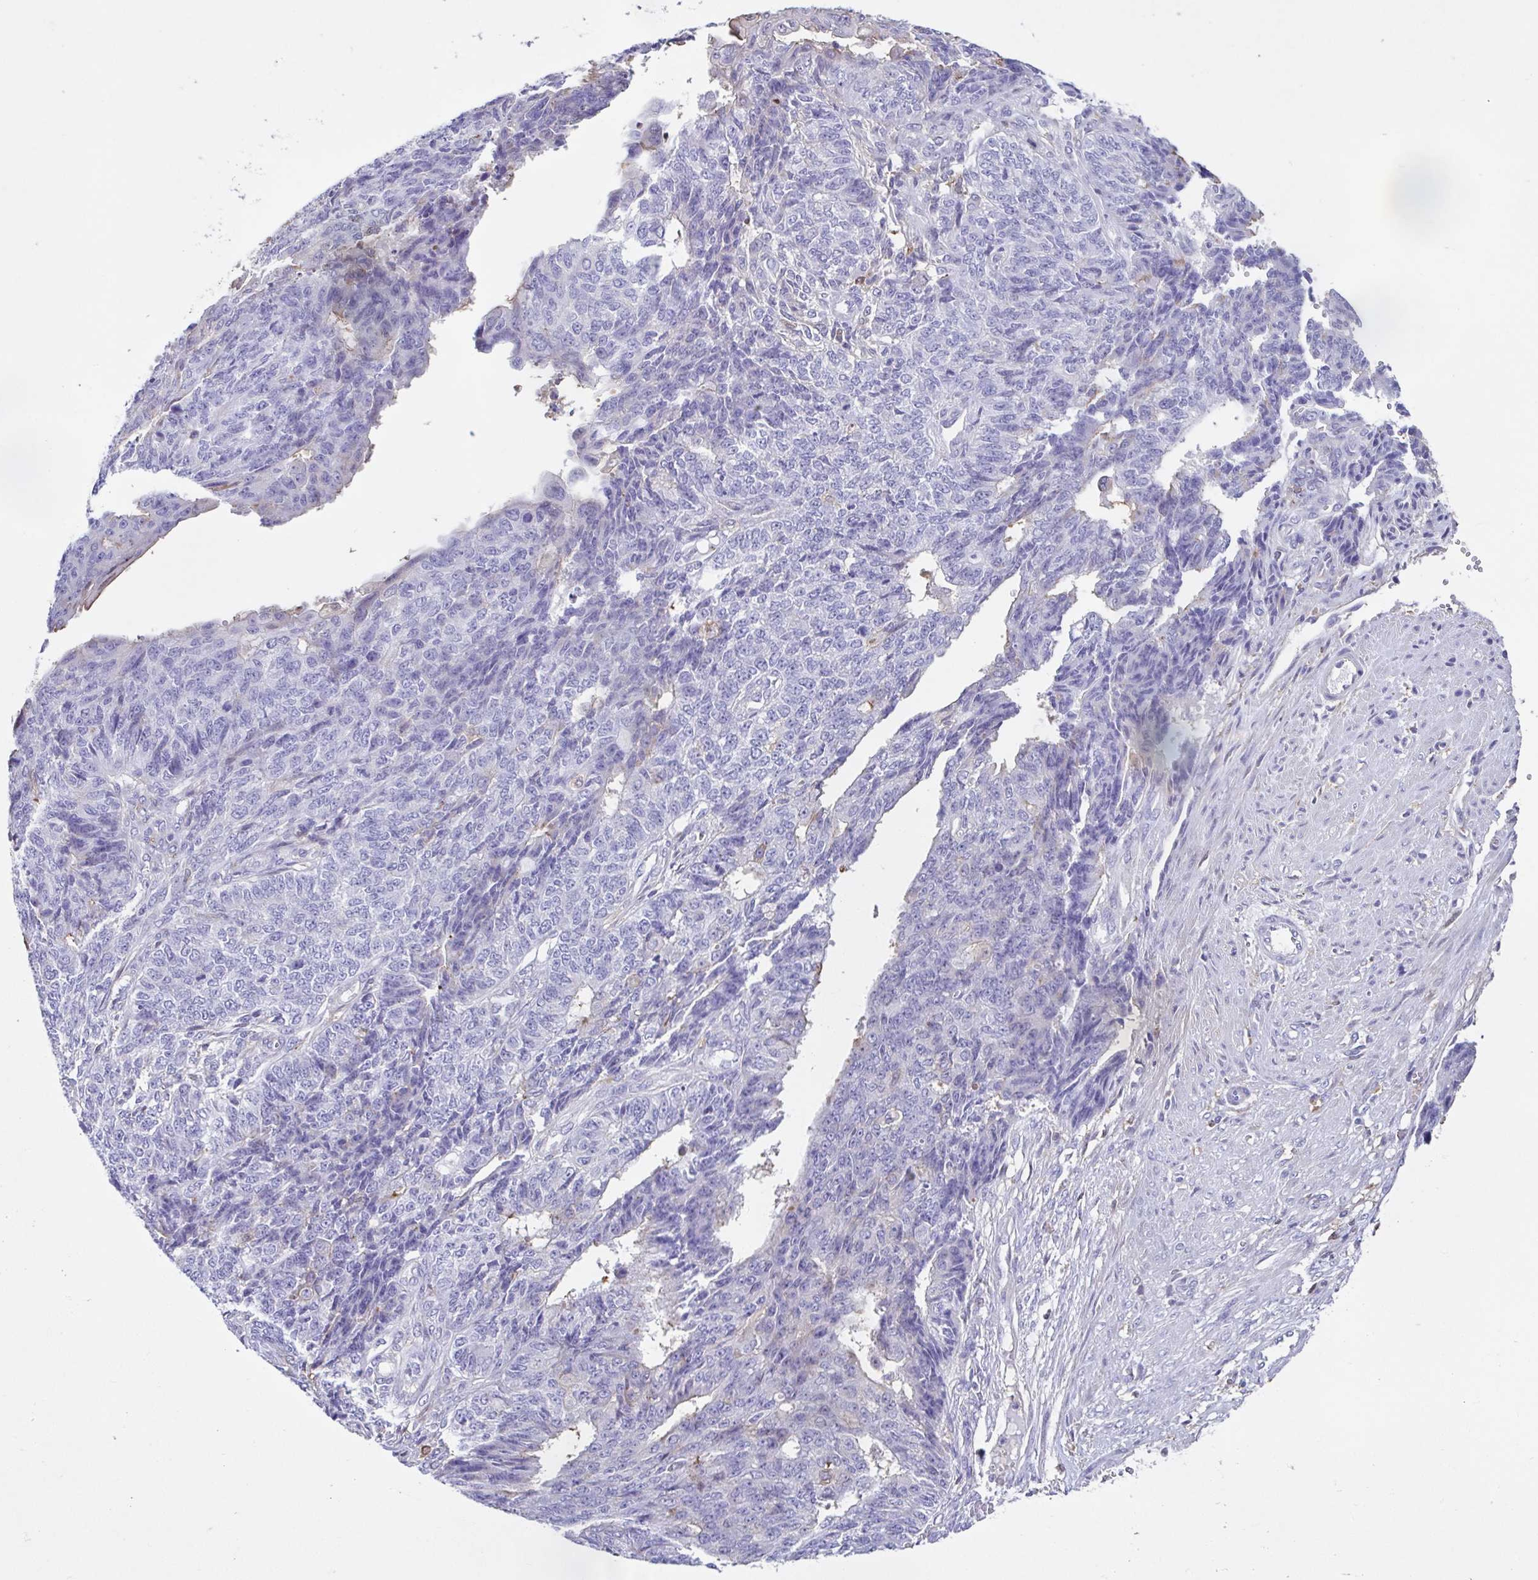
{"staining": {"intensity": "negative", "quantity": "none", "location": "none"}, "tissue": "endometrial cancer", "cell_type": "Tumor cells", "image_type": "cancer", "snomed": [{"axis": "morphology", "description": "Adenocarcinoma, NOS"}, {"axis": "topography", "description": "Endometrium"}], "caption": "Histopathology image shows no protein staining in tumor cells of adenocarcinoma (endometrial) tissue.", "gene": "ANXA10", "patient": {"sex": "female", "age": 32}}